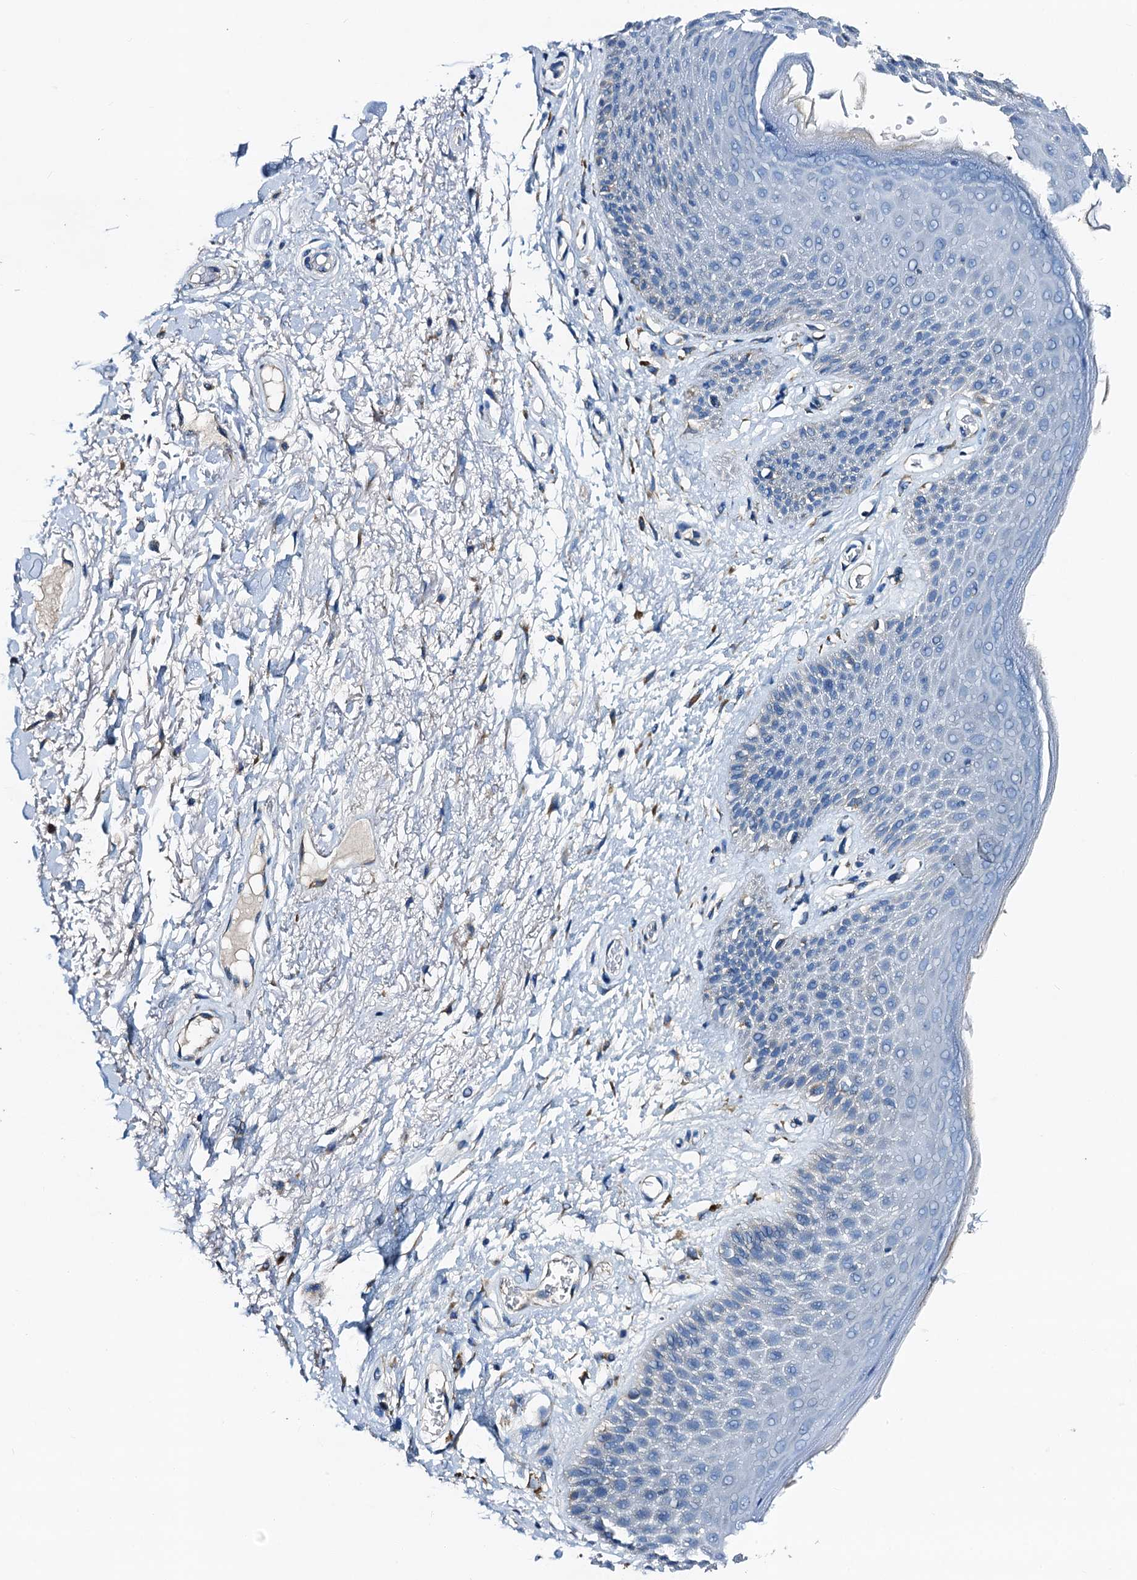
{"staining": {"intensity": "negative", "quantity": "none", "location": "none"}, "tissue": "skin", "cell_type": "Epidermal cells", "image_type": "normal", "snomed": [{"axis": "morphology", "description": "Normal tissue, NOS"}, {"axis": "topography", "description": "Anal"}], "caption": "Immunohistochemical staining of unremarkable skin demonstrates no significant positivity in epidermal cells.", "gene": "FREM3", "patient": {"sex": "male", "age": 74}}